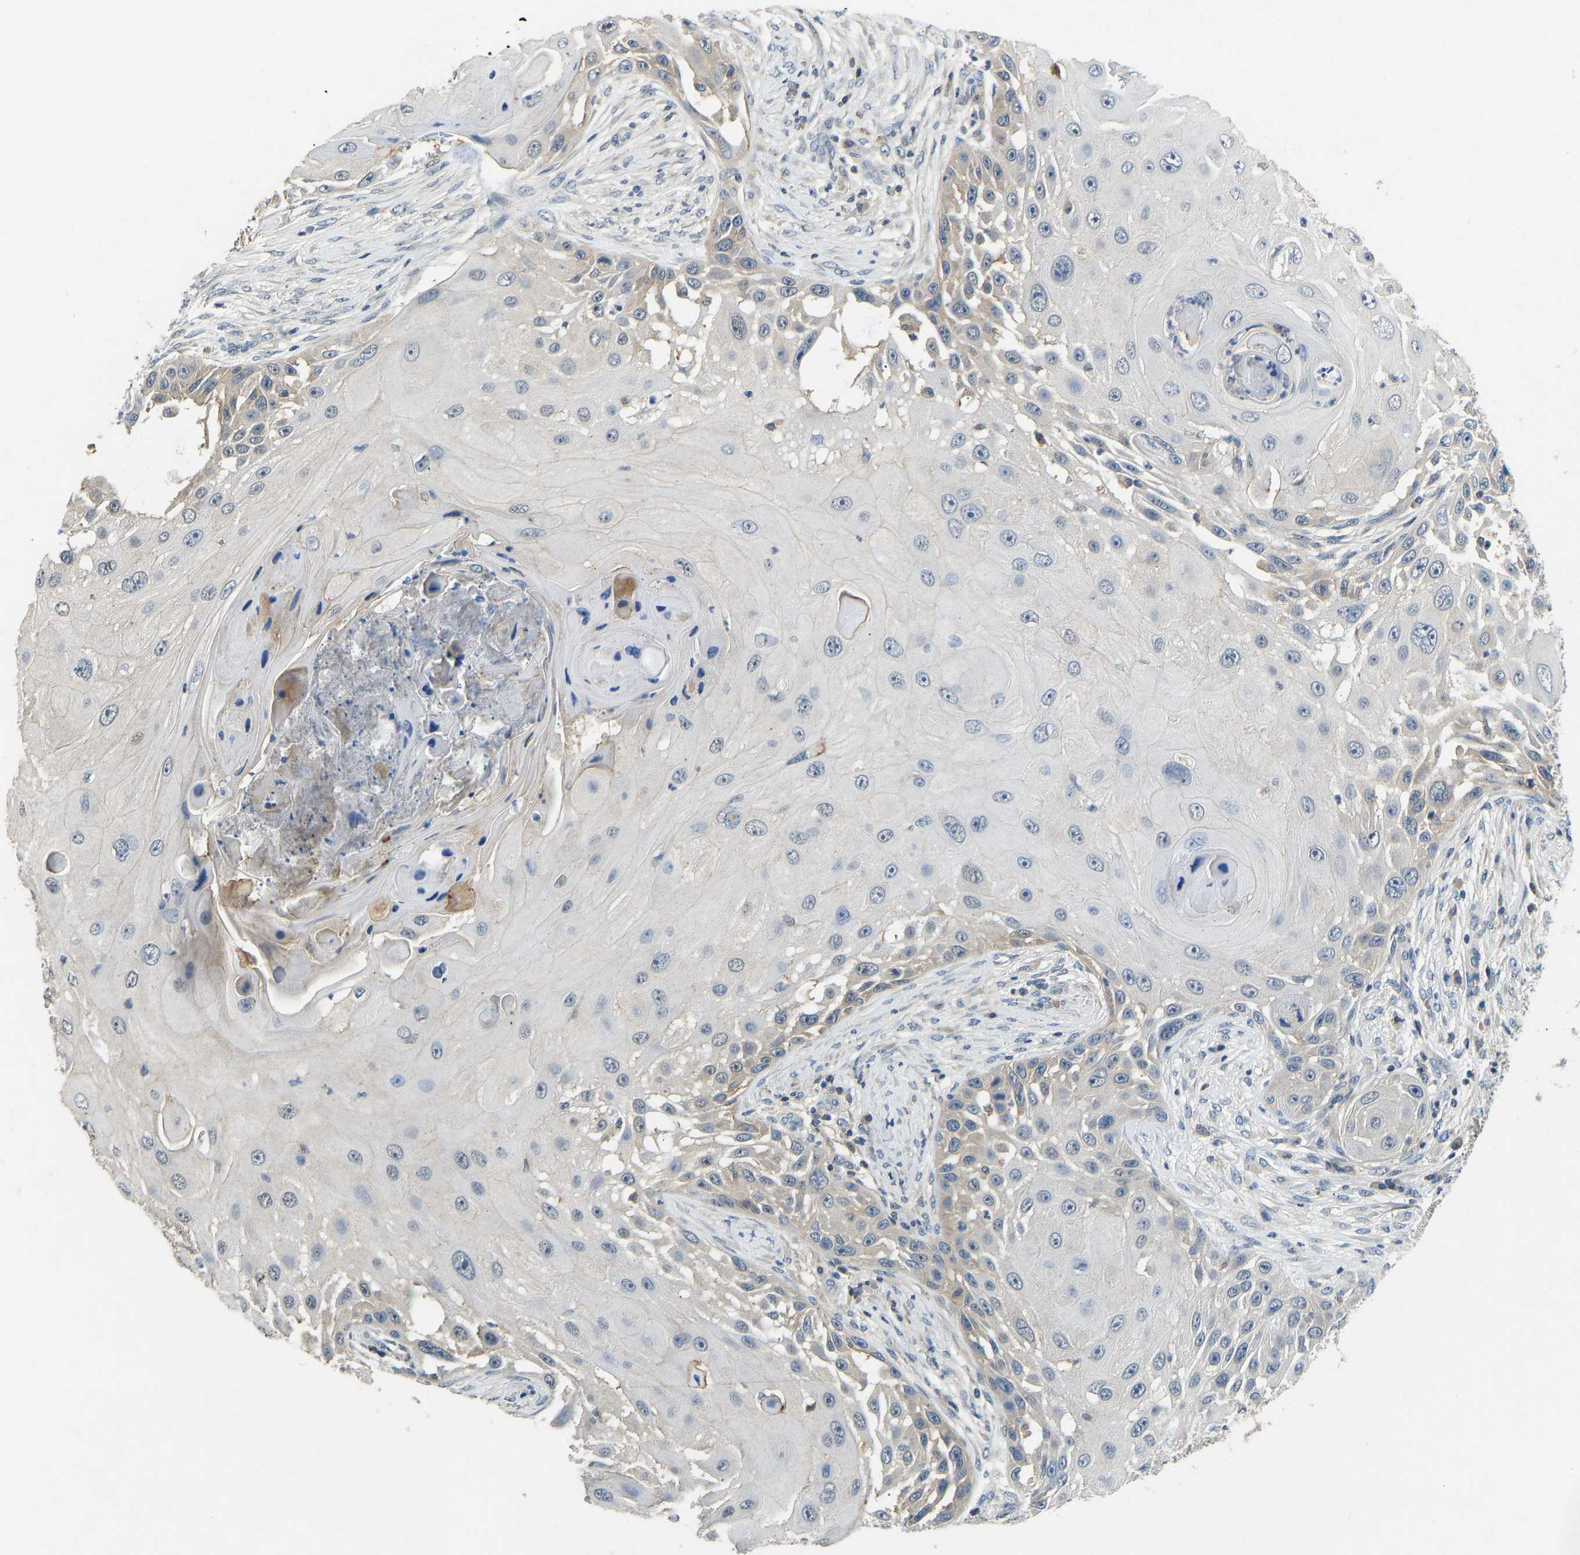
{"staining": {"intensity": "weak", "quantity": "<25%", "location": "cytoplasmic/membranous"}, "tissue": "skin cancer", "cell_type": "Tumor cells", "image_type": "cancer", "snomed": [{"axis": "morphology", "description": "Squamous cell carcinoma, NOS"}, {"axis": "topography", "description": "Skin"}], "caption": "Immunohistochemistry (IHC) of human squamous cell carcinoma (skin) reveals no expression in tumor cells.", "gene": "NDRG3", "patient": {"sex": "female", "age": 44}}